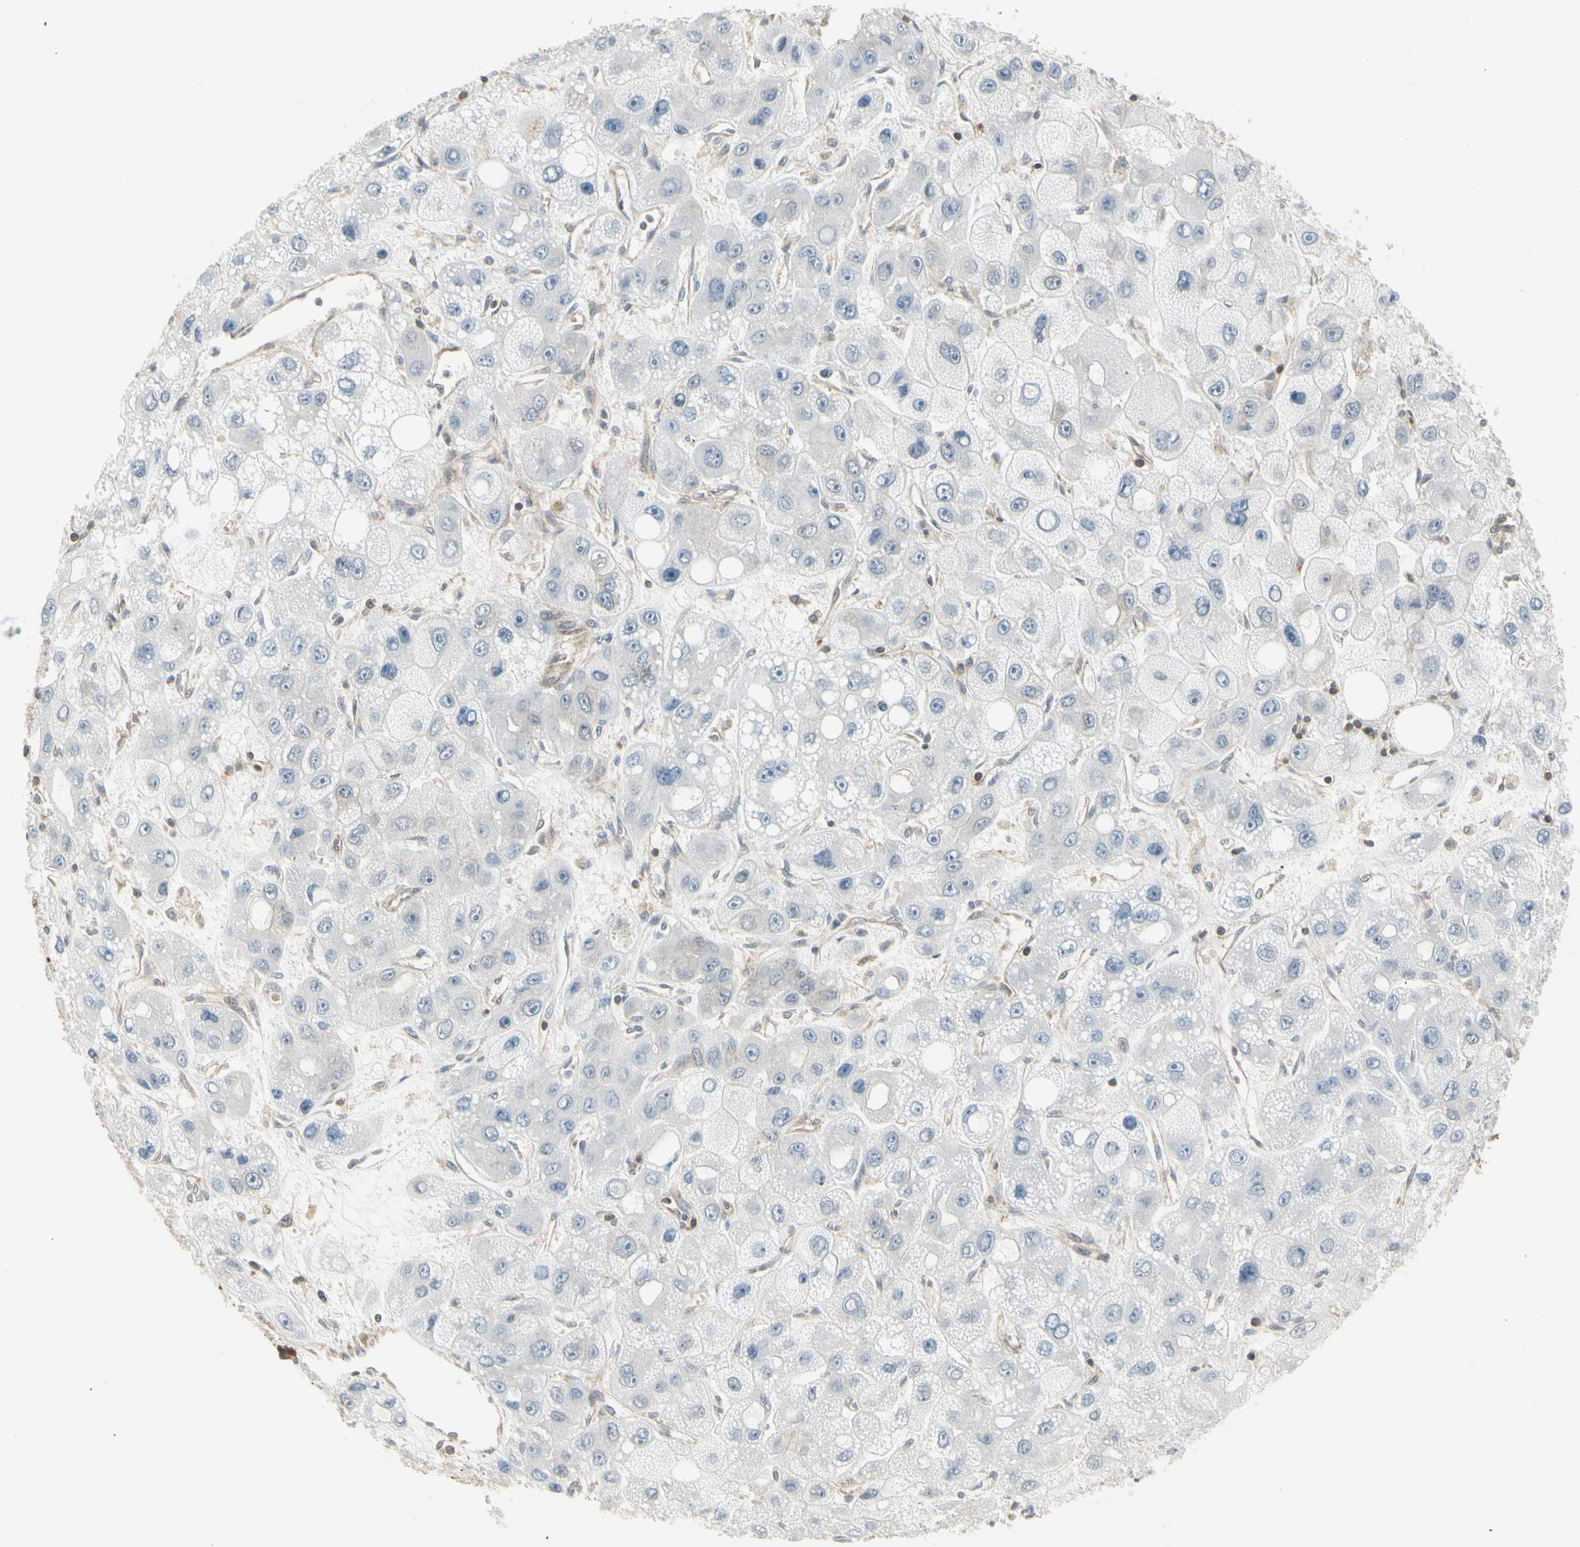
{"staining": {"intensity": "negative", "quantity": "none", "location": "none"}, "tissue": "liver cancer", "cell_type": "Tumor cells", "image_type": "cancer", "snomed": [{"axis": "morphology", "description": "Carcinoma, Hepatocellular, NOS"}, {"axis": "topography", "description": "Liver"}], "caption": "Tumor cells show no significant protein positivity in hepatocellular carcinoma (liver).", "gene": "OXSR1", "patient": {"sex": "male", "age": 55}}